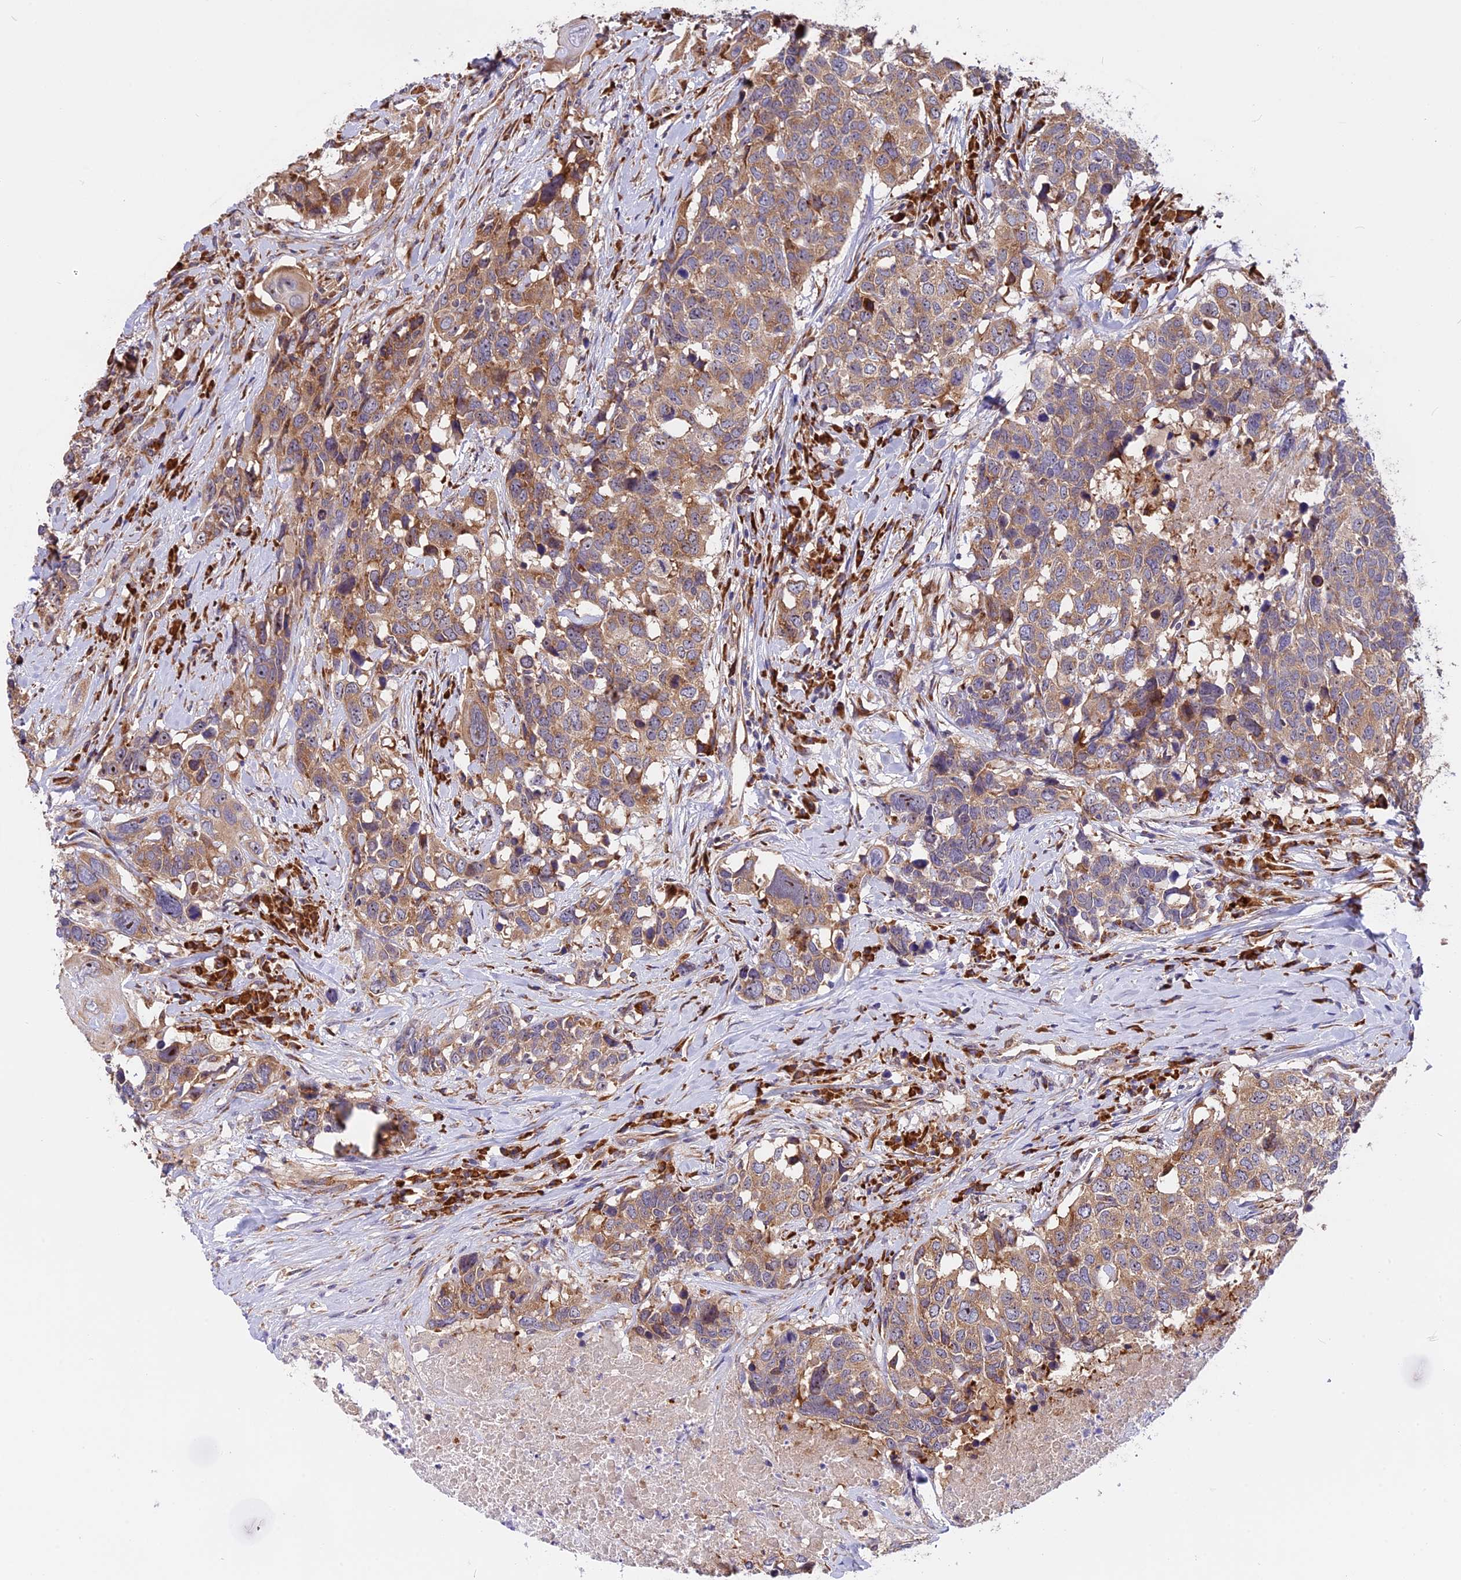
{"staining": {"intensity": "moderate", "quantity": ">75%", "location": "cytoplasmic/membranous"}, "tissue": "head and neck cancer", "cell_type": "Tumor cells", "image_type": "cancer", "snomed": [{"axis": "morphology", "description": "Squamous cell carcinoma, NOS"}, {"axis": "topography", "description": "Head-Neck"}], "caption": "Immunohistochemical staining of head and neck cancer (squamous cell carcinoma) displays moderate cytoplasmic/membranous protein positivity in about >75% of tumor cells.", "gene": "GNPTAB", "patient": {"sex": "male", "age": 66}}